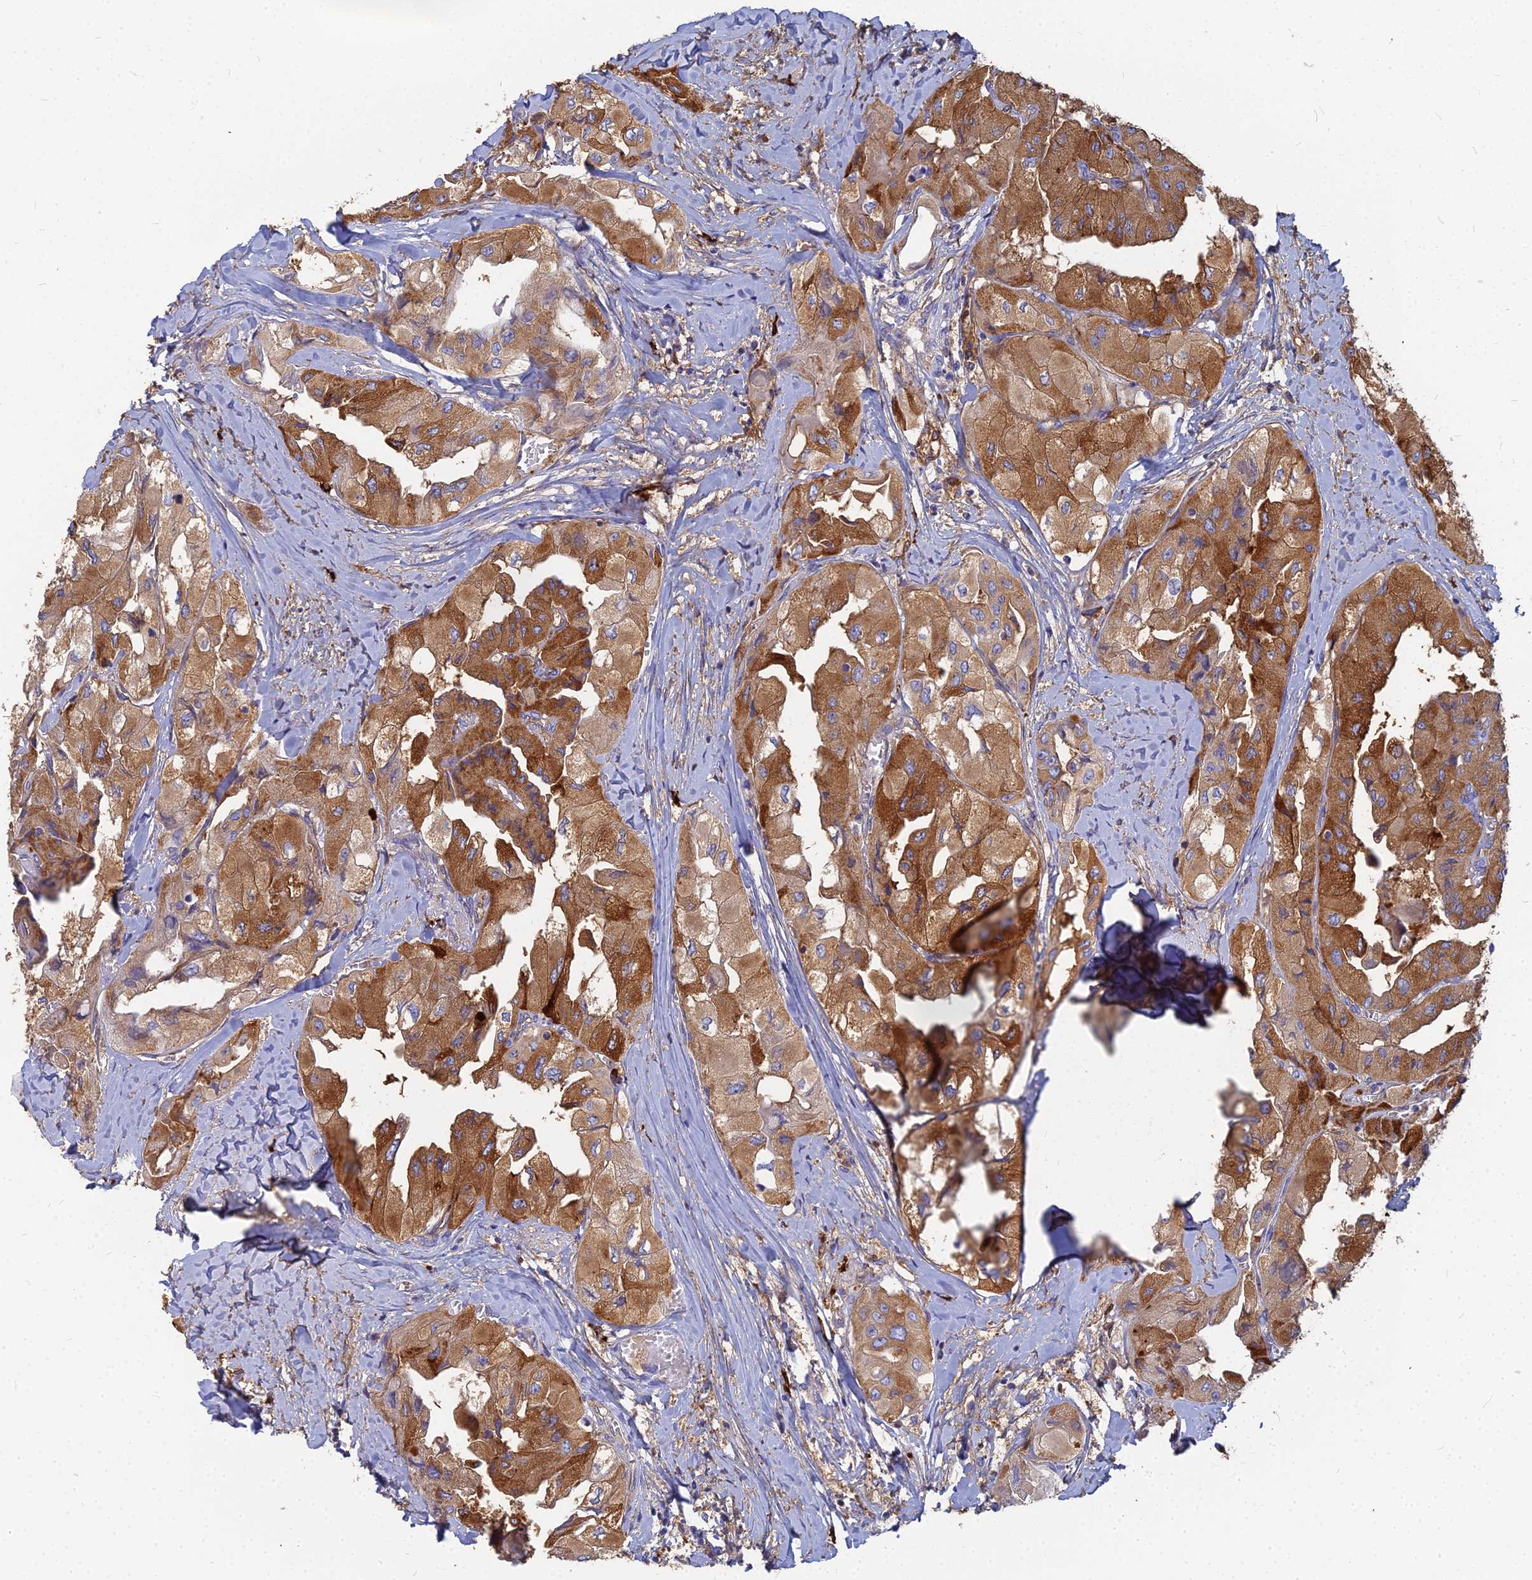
{"staining": {"intensity": "strong", "quantity": ">75%", "location": "cytoplasmic/membranous"}, "tissue": "thyroid cancer", "cell_type": "Tumor cells", "image_type": "cancer", "snomed": [{"axis": "morphology", "description": "Normal tissue, NOS"}, {"axis": "morphology", "description": "Papillary adenocarcinoma, NOS"}, {"axis": "topography", "description": "Thyroid gland"}], "caption": "A photomicrograph showing strong cytoplasmic/membranous staining in approximately >75% of tumor cells in papillary adenocarcinoma (thyroid), as visualized by brown immunohistochemical staining.", "gene": "VAT1", "patient": {"sex": "female", "age": 59}}